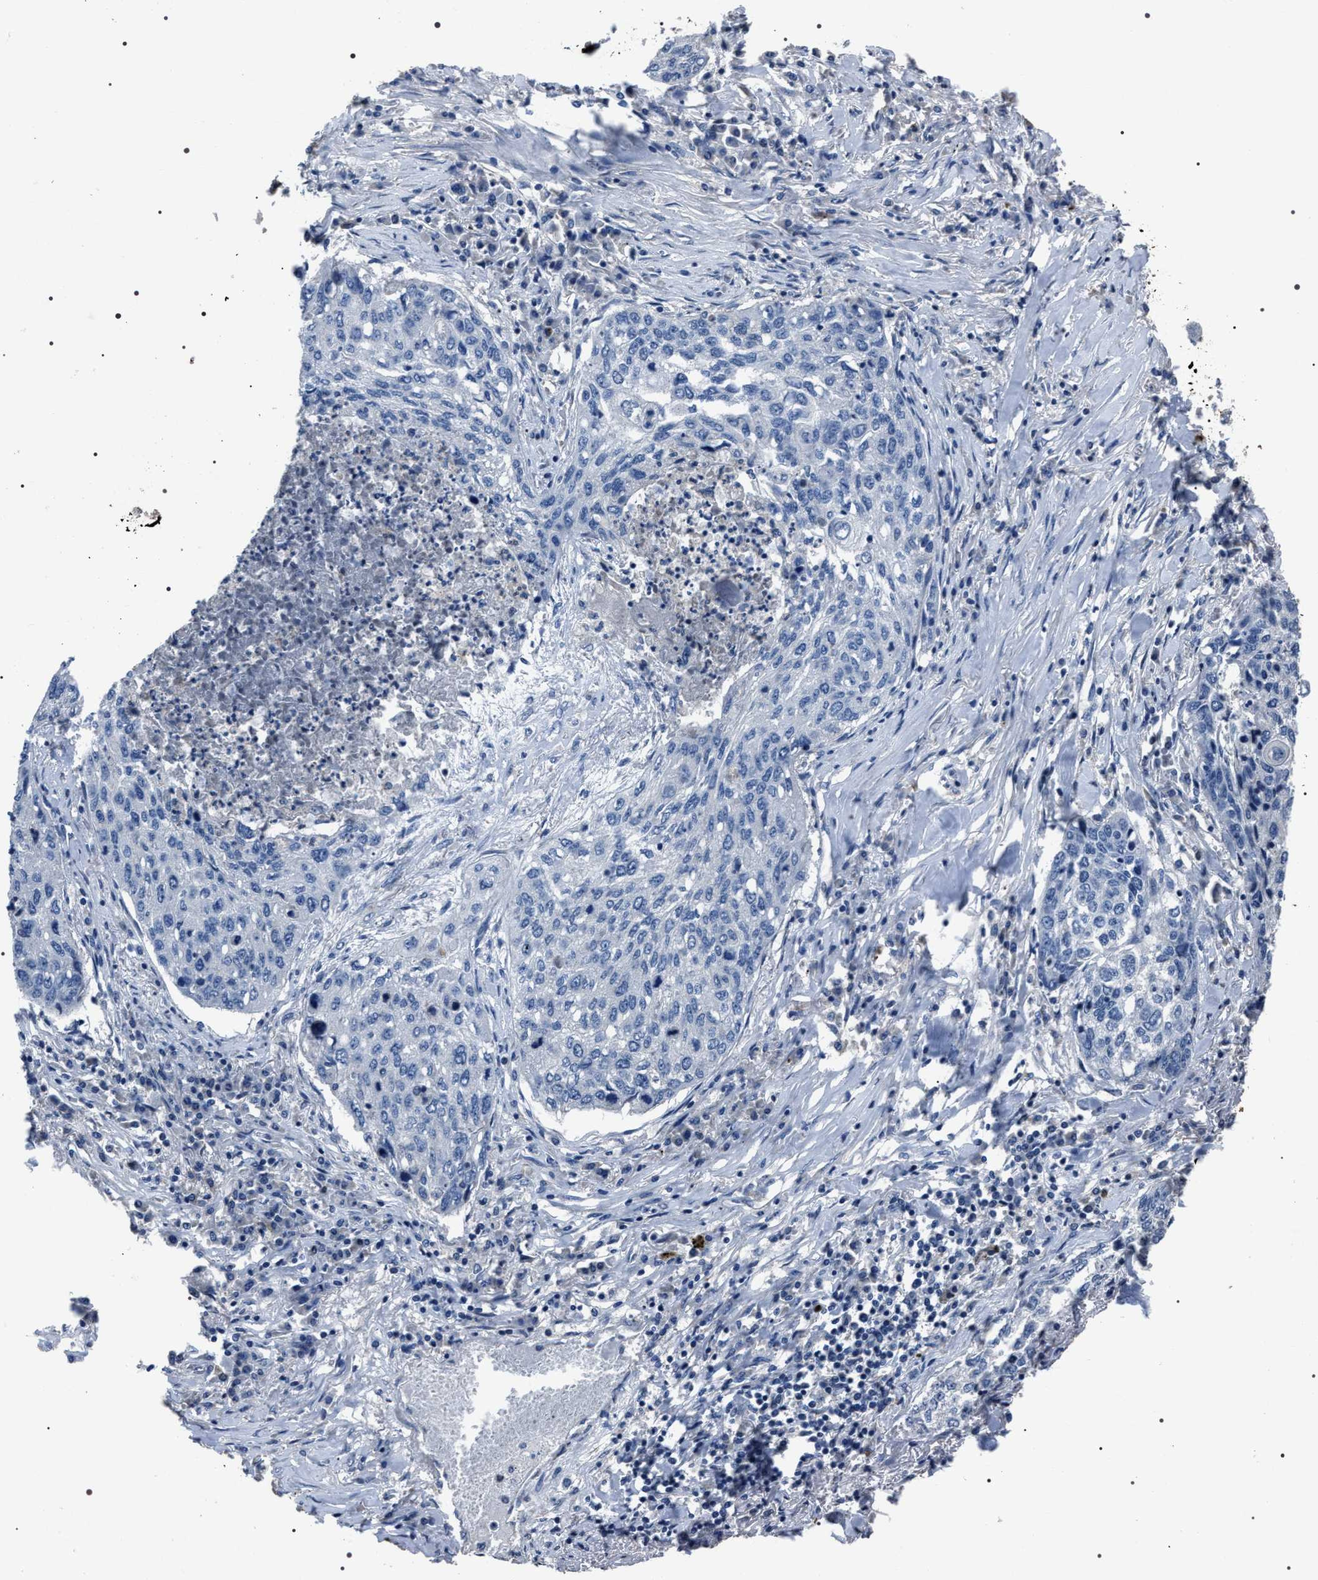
{"staining": {"intensity": "negative", "quantity": "none", "location": "none"}, "tissue": "lung cancer", "cell_type": "Tumor cells", "image_type": "cancer", "snomed": [{"axis": "morphology", "description": "Squamous cell carcinoma, NOS"}, {"axis": "topography", "description": "Lung"}], "caption": "This is a image of immunohistochemistry staining of lung squamous cell carcinoma, which shows no staining in tumor cells.", "gene": "TRIM54", "patient": {"sex": "female", "age": 63}}